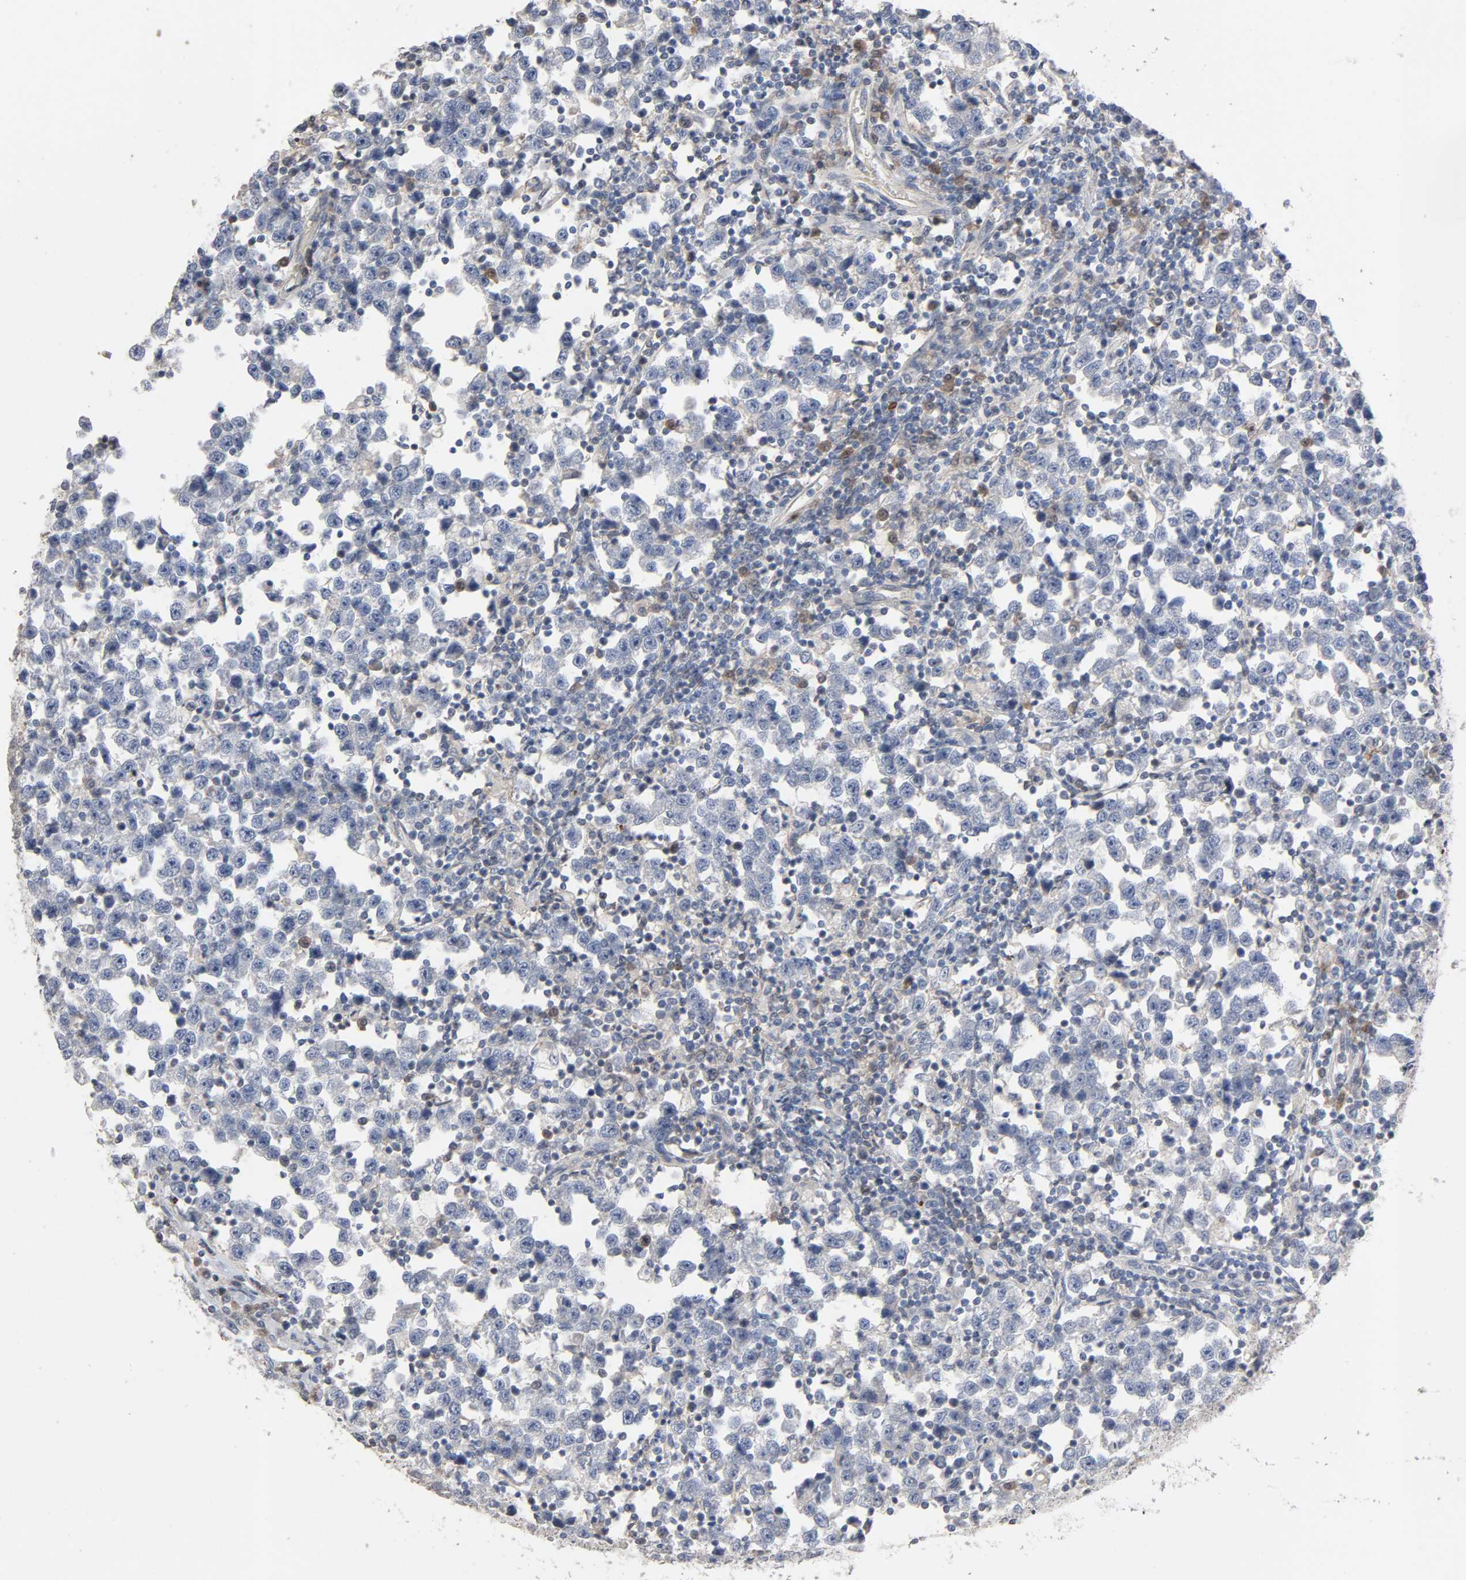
{"staining": {"intensity": "negative", "quantity": "none", "location": "none"}, "tissue": "testis cancer", "cell_type": "Tumor cells", "image_type": "cancer", "snomed": [{"axis": "morphology", "description": "Seminoma, NOS"}, {"axis": "topography", "description": "Testis"}], "caption": "IHC micrograph of human seminoma (testis) stained for a protein (brown), which demonstrates no staining in tumor cells.", "gene": "CDK6", "patient": {"sex": "male", "age": 43}}